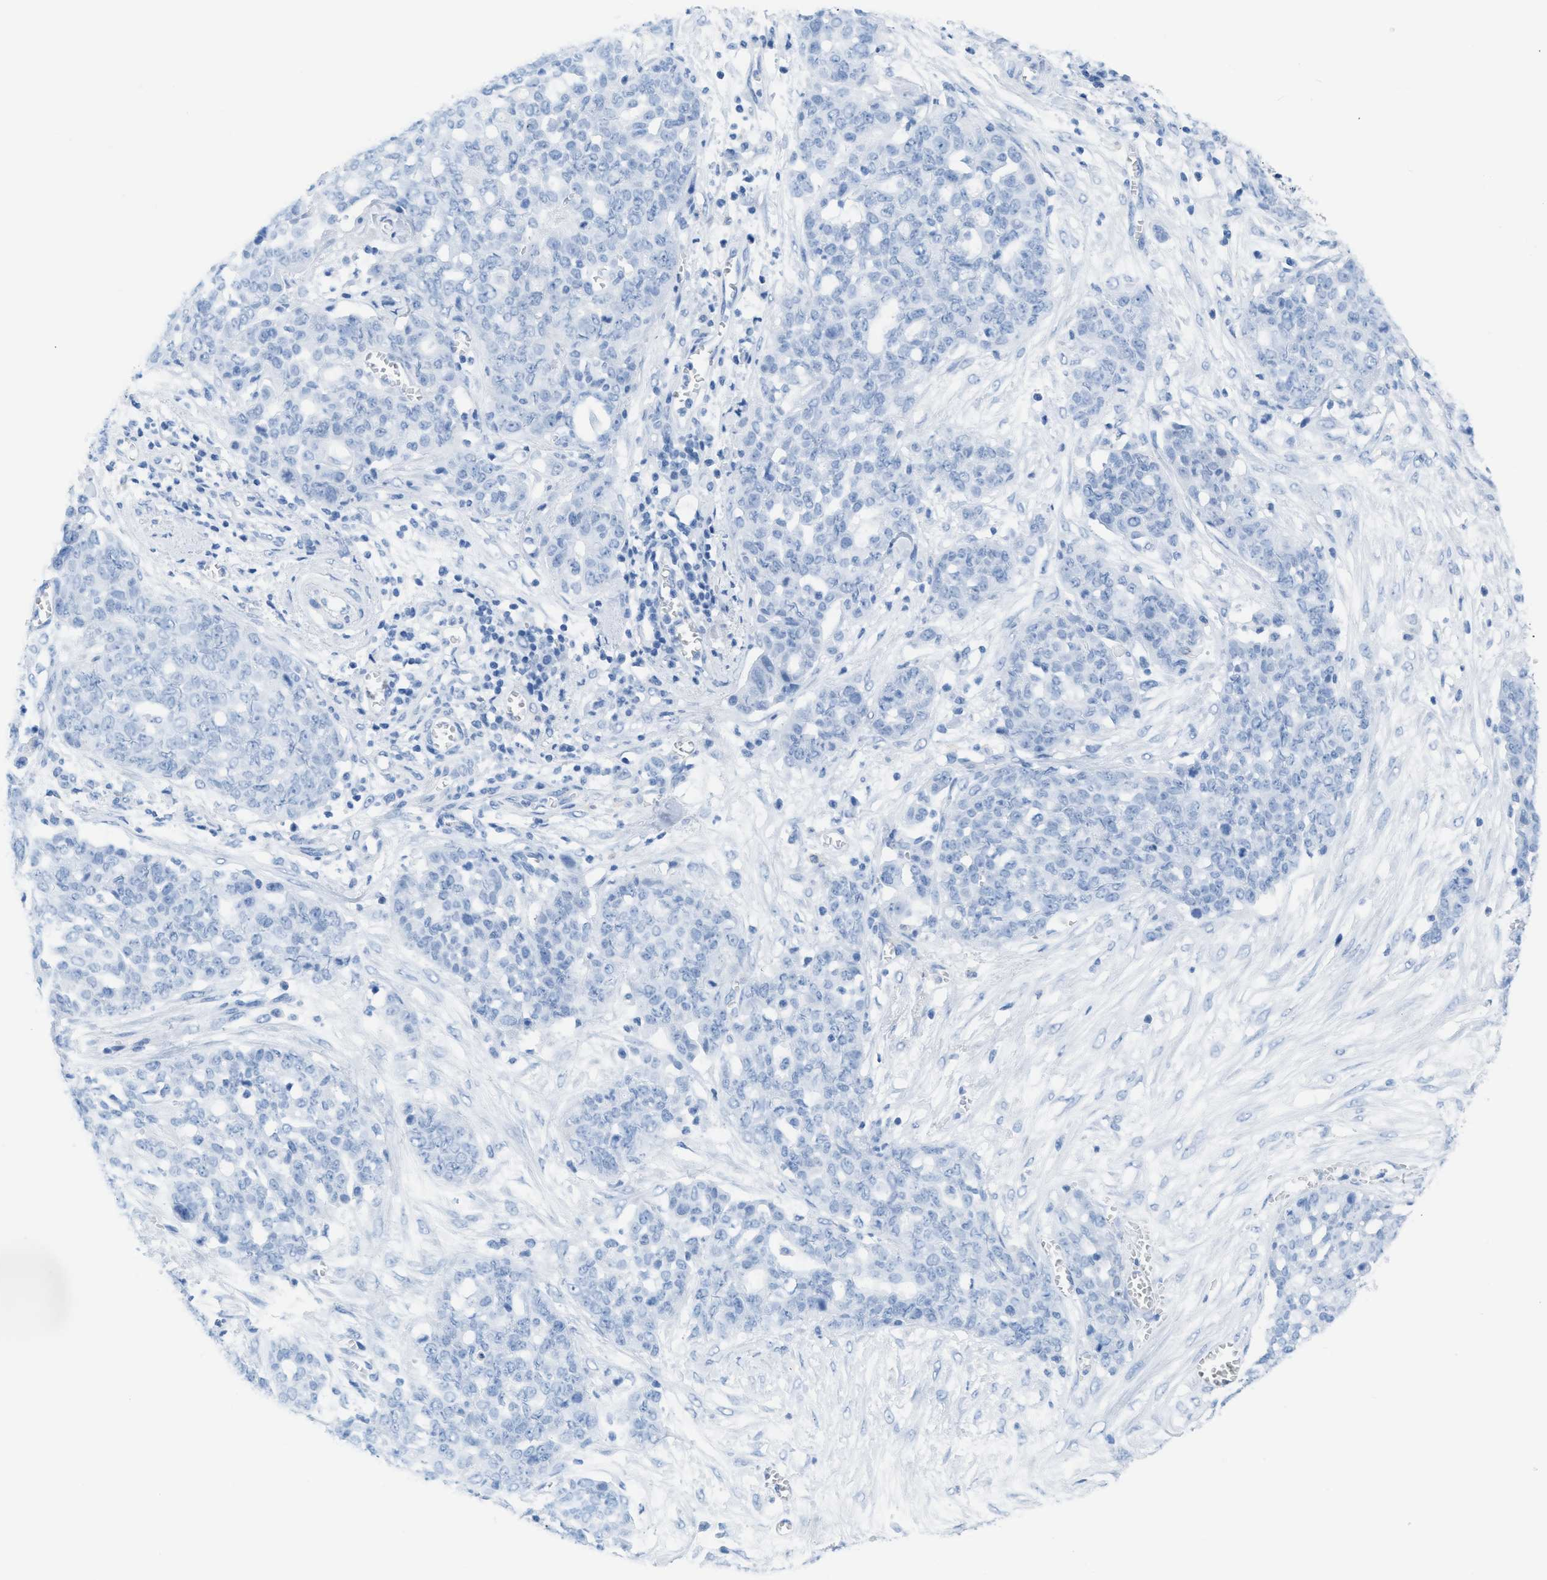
{"staining": {"intensity": "negative", "quantity": "none", "location": "none"}, "tissue": "ovarian cancer", "cell_type": "Tumor cells", "image_type": "cancer", "snomed": [{"axis": "morphology", "description": "Cystadenocarcinoma, serous, NOS"}, {"axis": "topography", "description": "Soft tissue"}, {"axis": "topography", "description": "Ovary"}], "caption": "A micrograph of ovarian serous cystadenocarcinoma stained for a protein demonstrates no brown staining in tumor cells.", "gene": "ASGR1", "patient": {"sex": "female", "age": 57}}